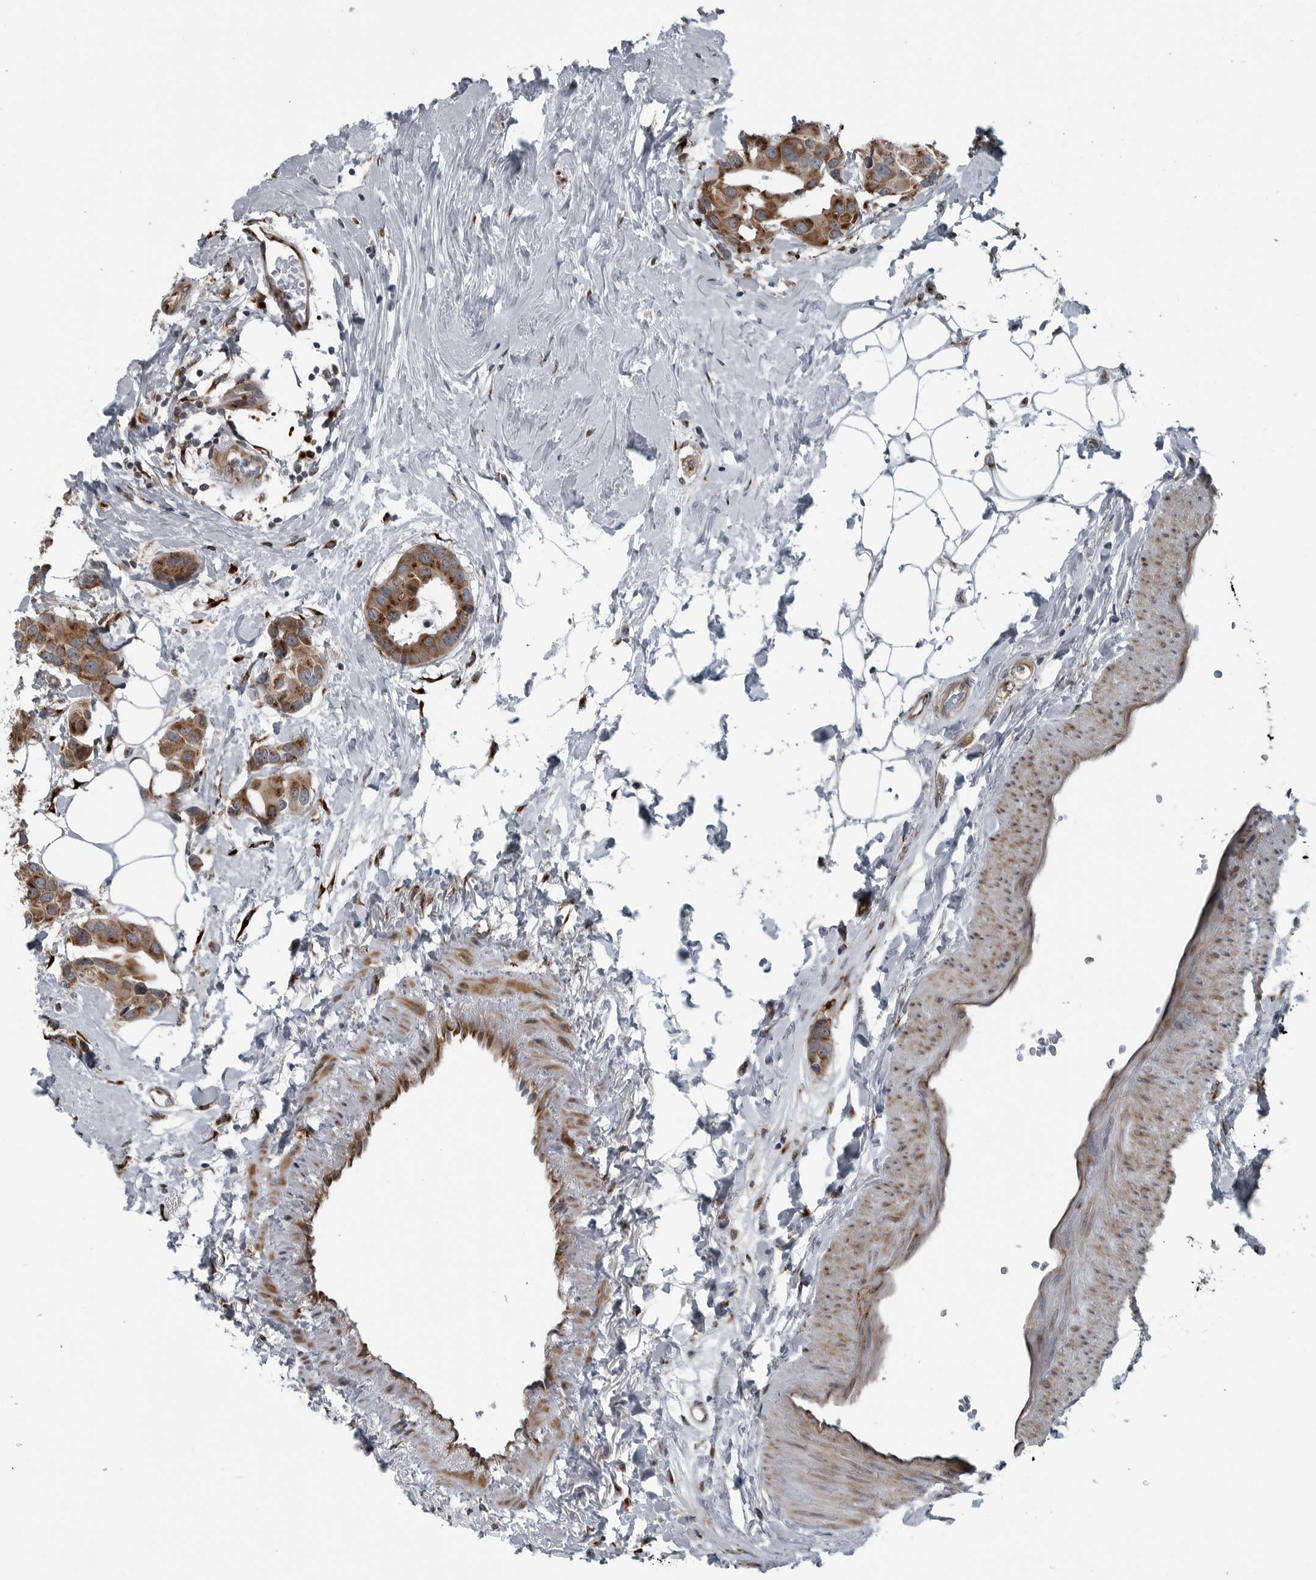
{"staining": {"intensity": "moderate", "quantity": ">75%", "location": "cytoplasmic/membranous"}, "tissue": "breast cancer", "cell_type": "Tumor cells", "image_type": "cancer", "snomed": [{"axis": "morphology", "description": "Normal tissue, NOS"}, {"axis": "morphology", "description": "Duct carcinoma"}, {"axis": "topography", "description": "Breast"}], "caption": "The photomicrograph exhibits staining of infiltrating ductal carcinoma (breast), revealing moderate cytoplasmic/membranous protein expression (brown color) within tumor cells. The protein of interest is stained brown, and the nuclei are stained in blue (DAB (3,3'-diaminobenzidine) IHC with brightfield microscopy, high magnification).", "gene": "CEP85", "patient": {"sex": "female", "age": 39}}